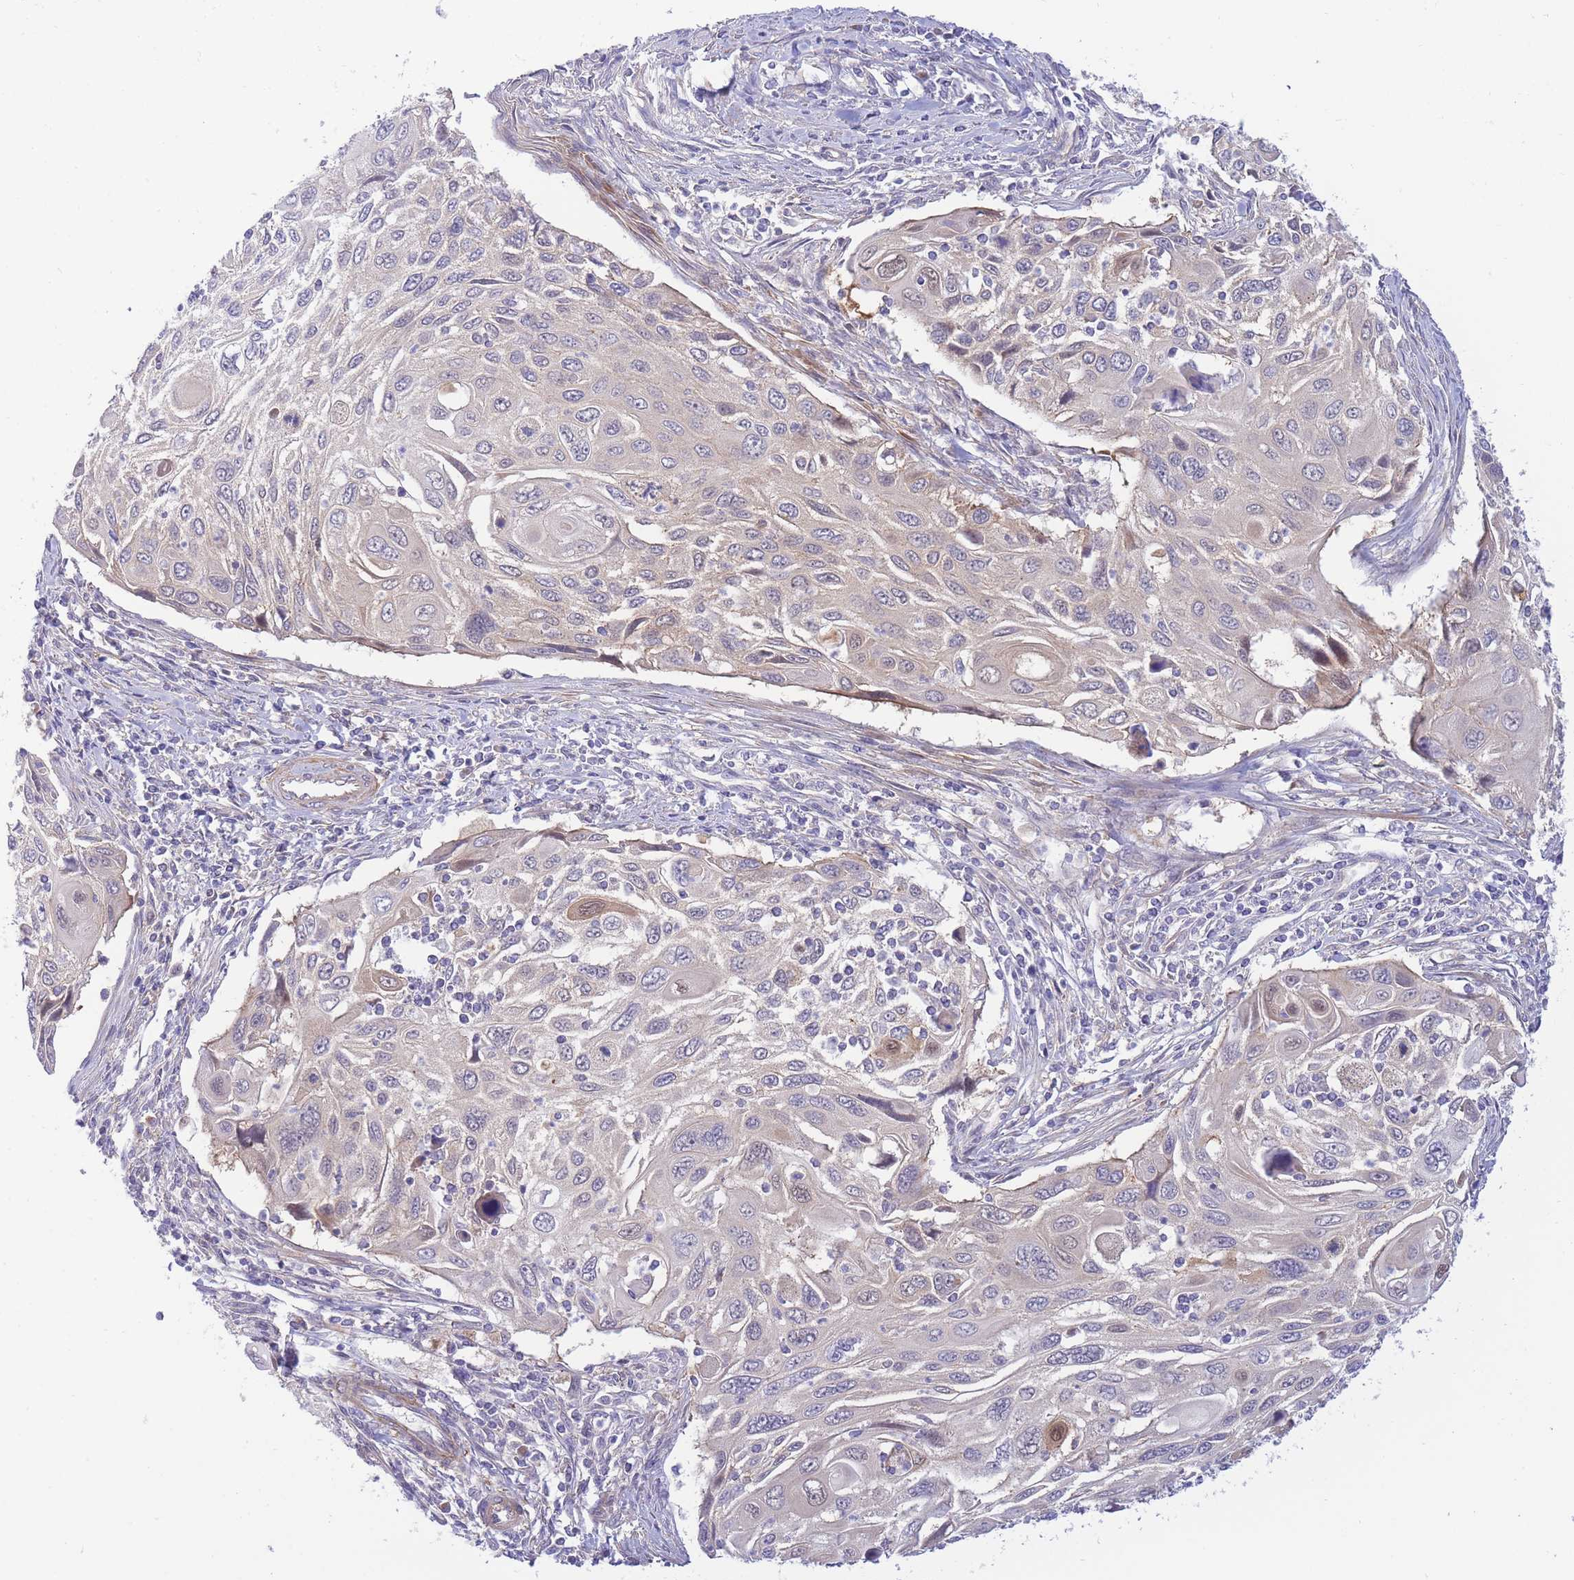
{"staining": {"intensity": "negative", "quantity": "none", "location": "none"}, "tissue": "cervical cancer", "cell_type": "Tumor cells", "image_type": "cancer", "snomed": [{"axis": "morphology", "description": "Squamous cell carcinoma, NOS"}, {"axis": "topography", "description": "Cervix"}], "caption": "There is no significant staining in tumor cells of cervical cancer (squamous cell carcinoma). The staining is performed using DAB brown chromogen with nuclei counter-stained in using hematoxylin.", "gene": "APOL4", "patient": {"sex": "female", "age": 70}}